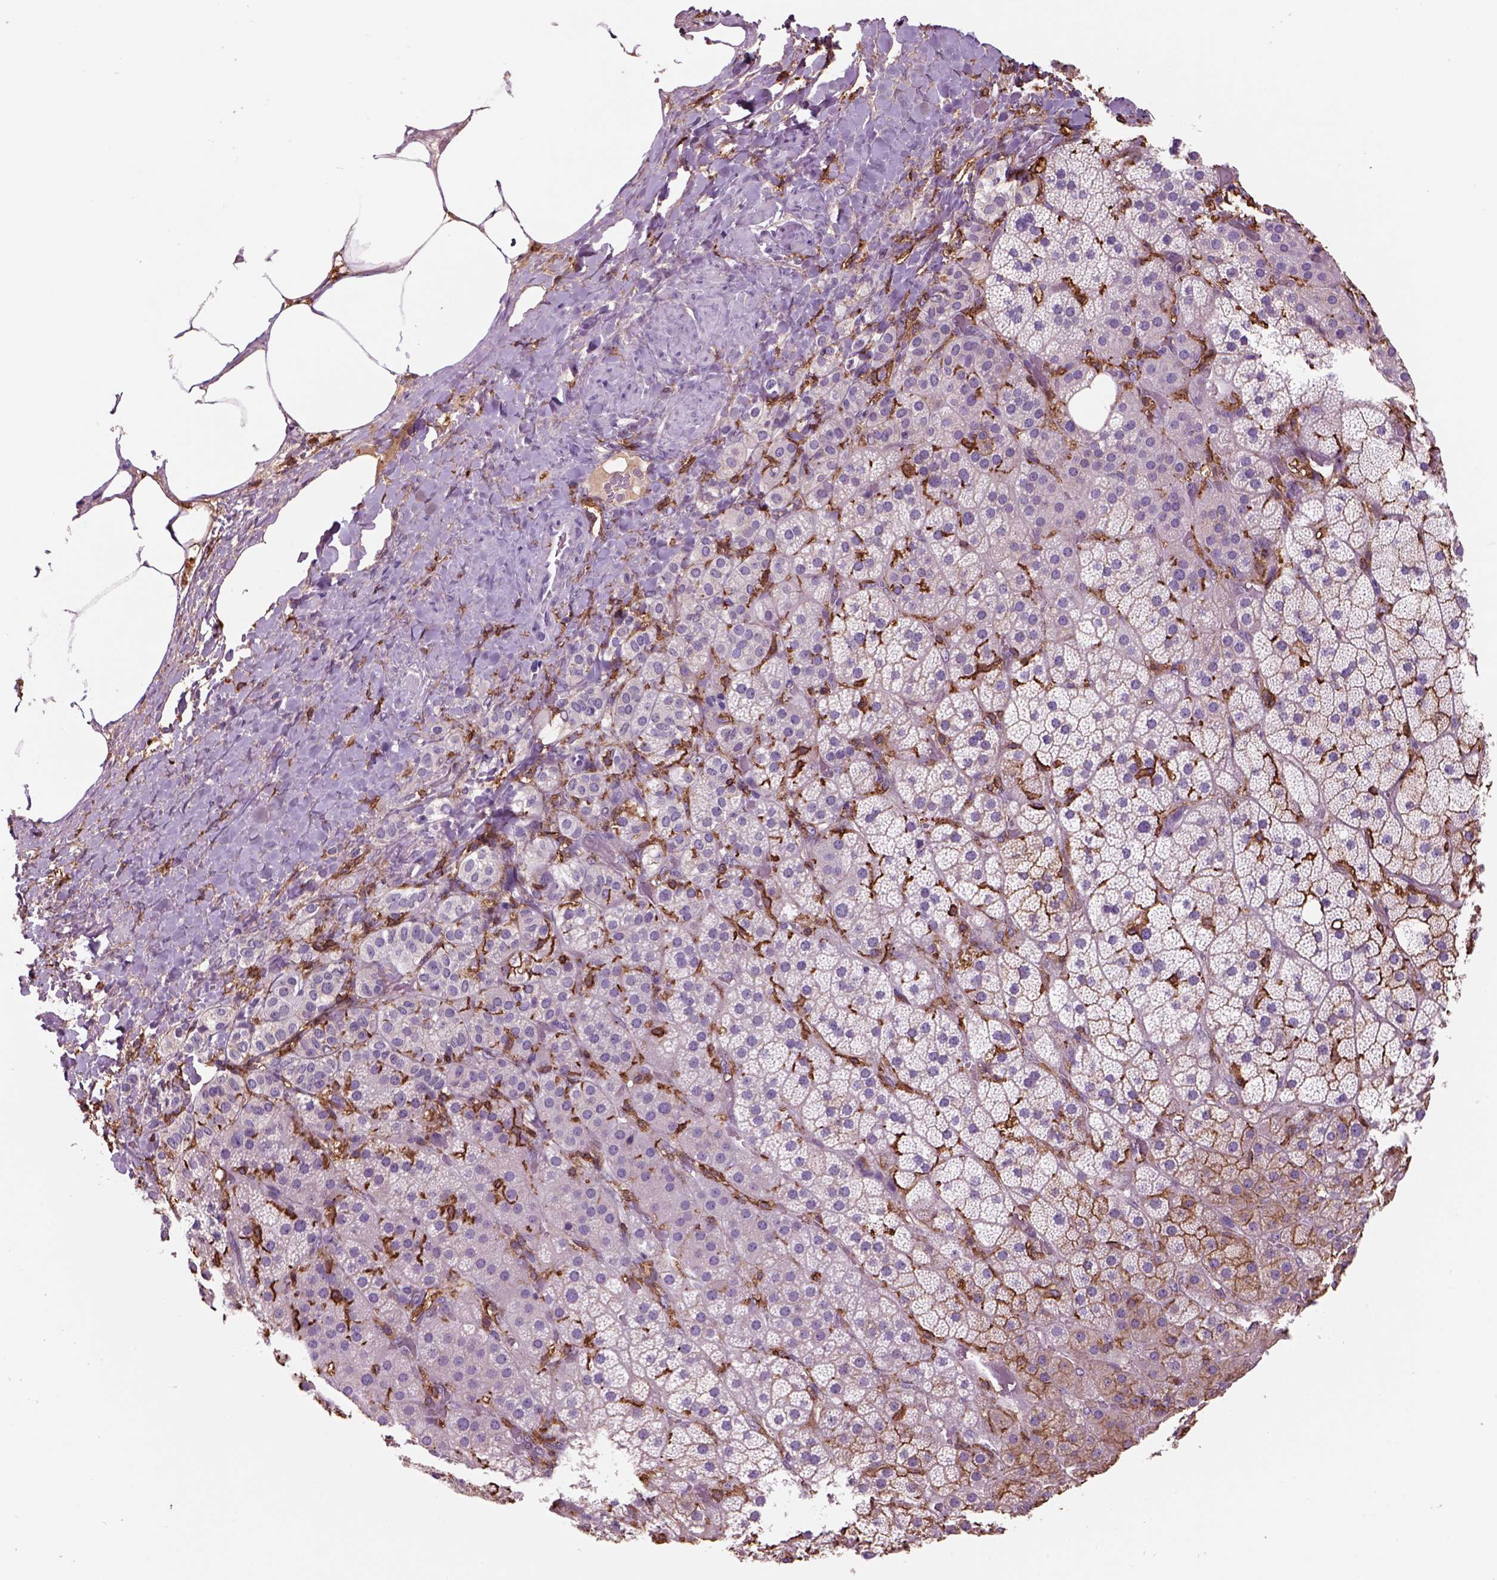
{"staining": {"intensity": "moderate", "quantity": "<25%", "location": "cytoplasmic/membranous"}, "tissue": "adrenal gland", "cell_type": "Glandular cells", "image_type": "normal", "snomed": [{"axis": "morphology", "description": "Normal tissue, NOS"}, {"axis": "topography", "description": "Adrenal gland"}], "caption": "Benign adrenal gland was stained to show a protein in brown. There is low levels of moderate cytoplasmic/membranous staining in approximately <25% of glandular cells. (Brightfield microscopy of DAB IHC at high magnification).", "gene": "CD14", "patient": {"sex": "male", "age": 57}}